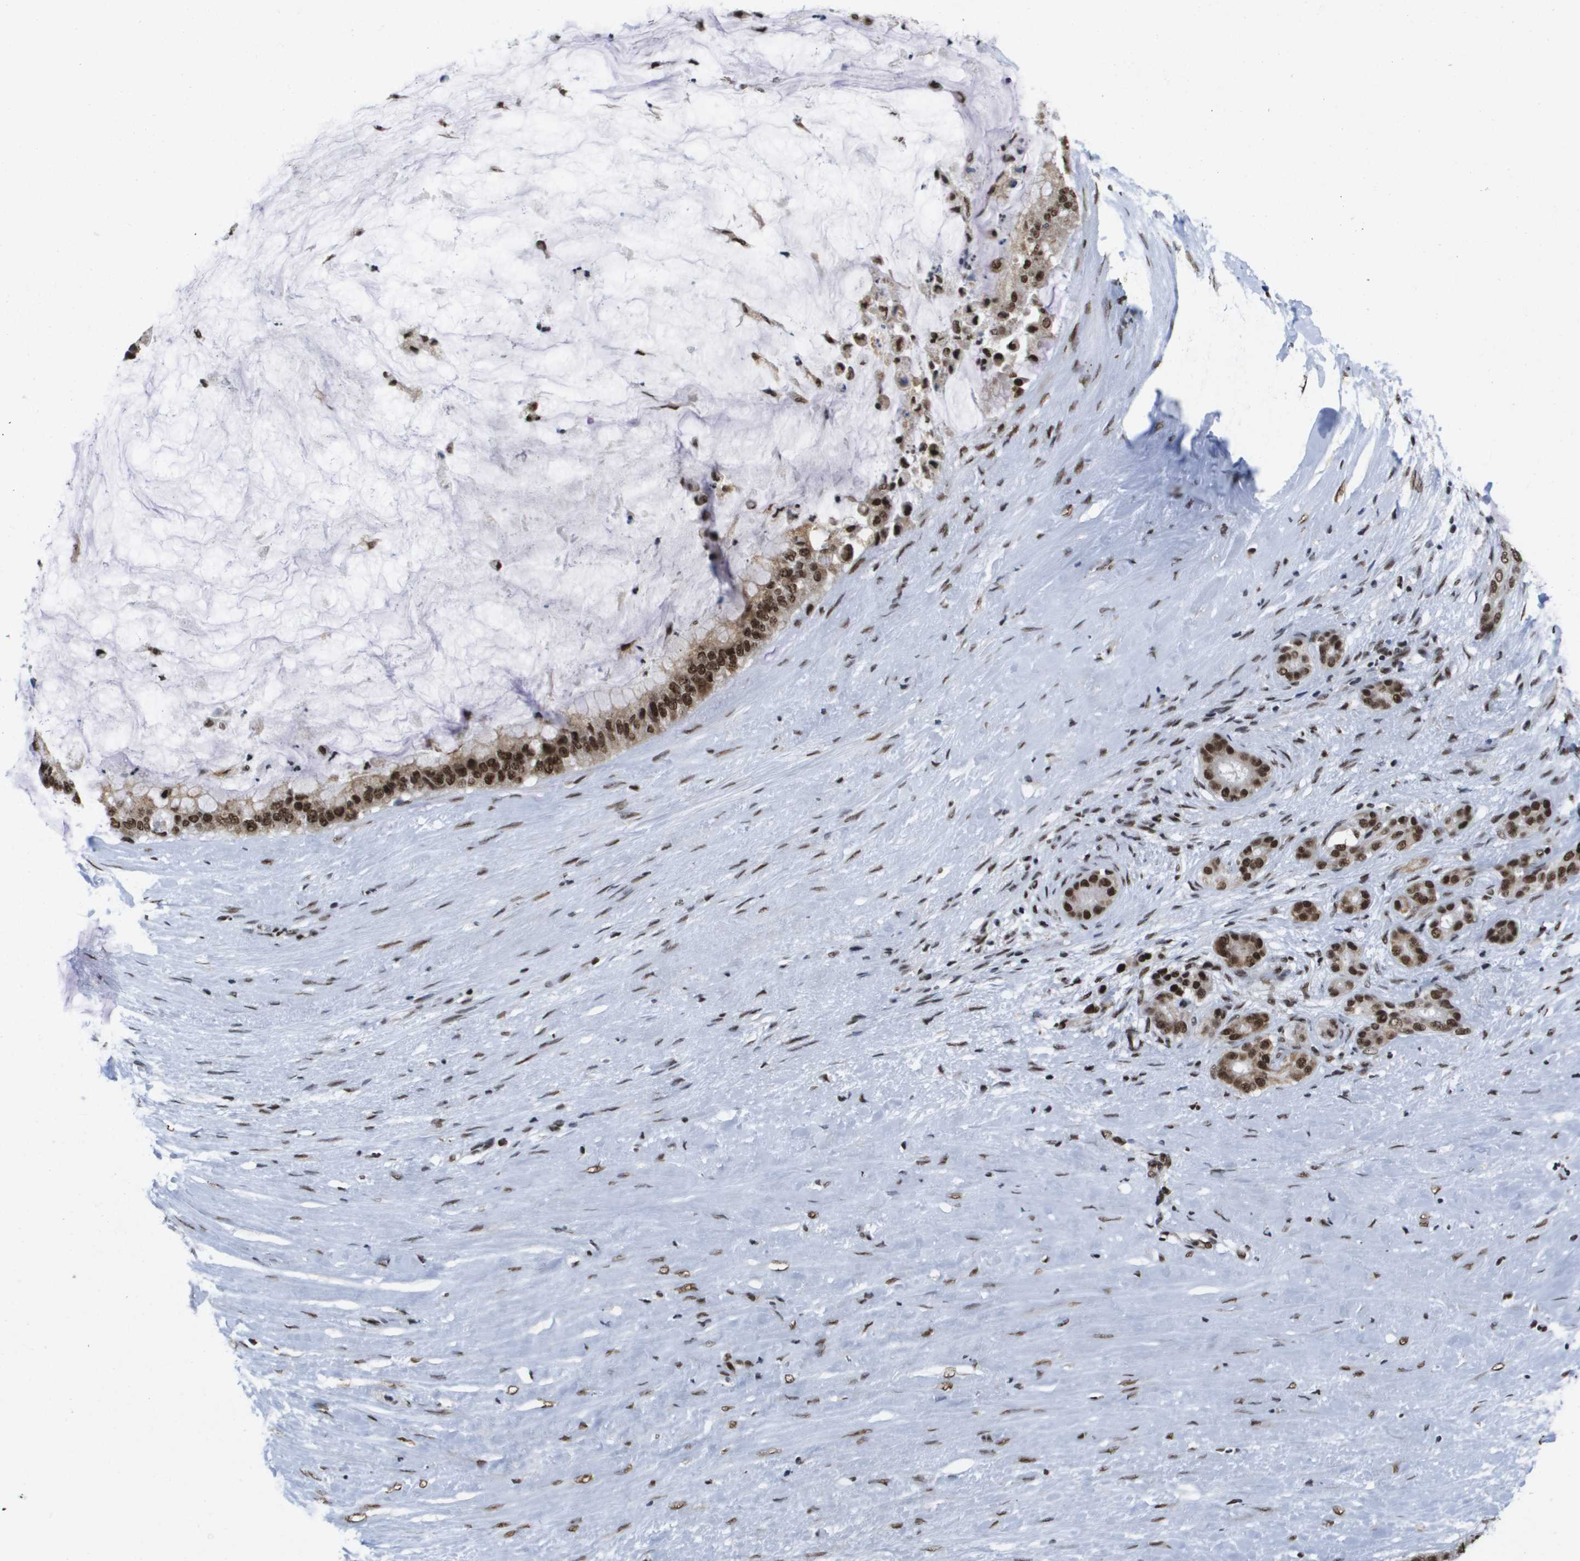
{"staining": {"intensity": "strong", "quantity": ">75%", "location": "nuclear"}, "tissue": "pancreatic cancer", "cell_type": "Tumor cells", "image_type": "cancer", "snomed": [{"axis": "morphology", "description": "Adenocarcinoma, NOS"}, {"axis": "topography", "description": "Pancreas"}], "caption": "Protein staining of pancreatic cancer (adenocarcinoma) tissue shows strong nuclear expression in approximately >75% of tumor cells.", "gene": "NSRP1", "patient": {"sex": "male", "age": 41}}